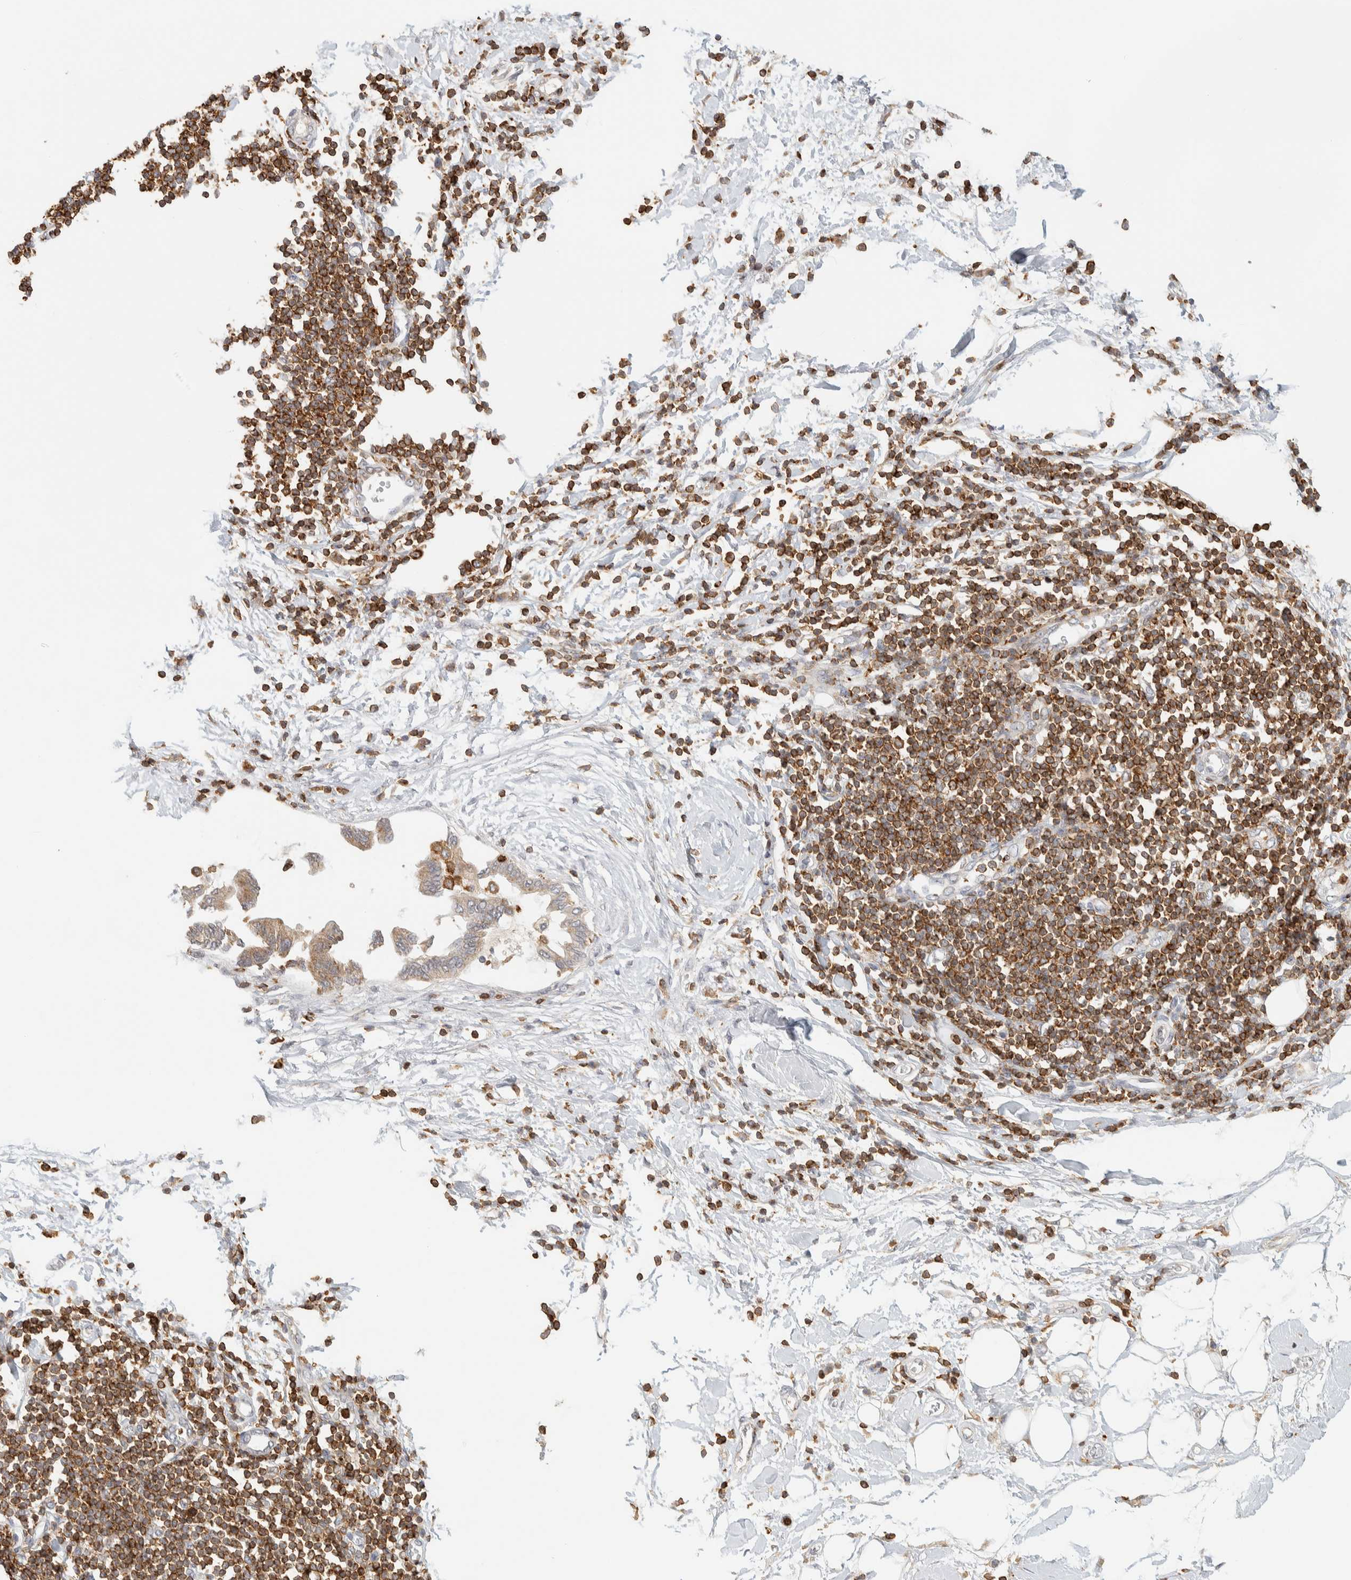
{"staining": {"intensity": "moderate", "quantity": "25%-75%", "location": "cytoplasmic/membranous"}, "tissue": "pancreatic cancer", "cell_type": "Tumor cells", "image_type": "cancer", "snomed": [{"axis": "morphology", "description": "Normal tissue, NOS"}, {"axis": "morphology", "description": "Adenocarcinoma, NOS"}, {"axis": "topography", "description": "Pancreas"}, {"axis": "topography", "description": "Duodenum"}], "caption": "Pancreatic adenocarcinoma stained with DAB (3,3'-diaminobenzidine) immunohistochemistry (IHC) exhibits medium levels of moderate cytoplasmic/membranous staining in approximately 25%-75% of tumor cells. The protein is shown in brown color, while the nuclei are stained blue.", "gene": "RUNDC1", "patient": {"sex": "female", "age": 60}}